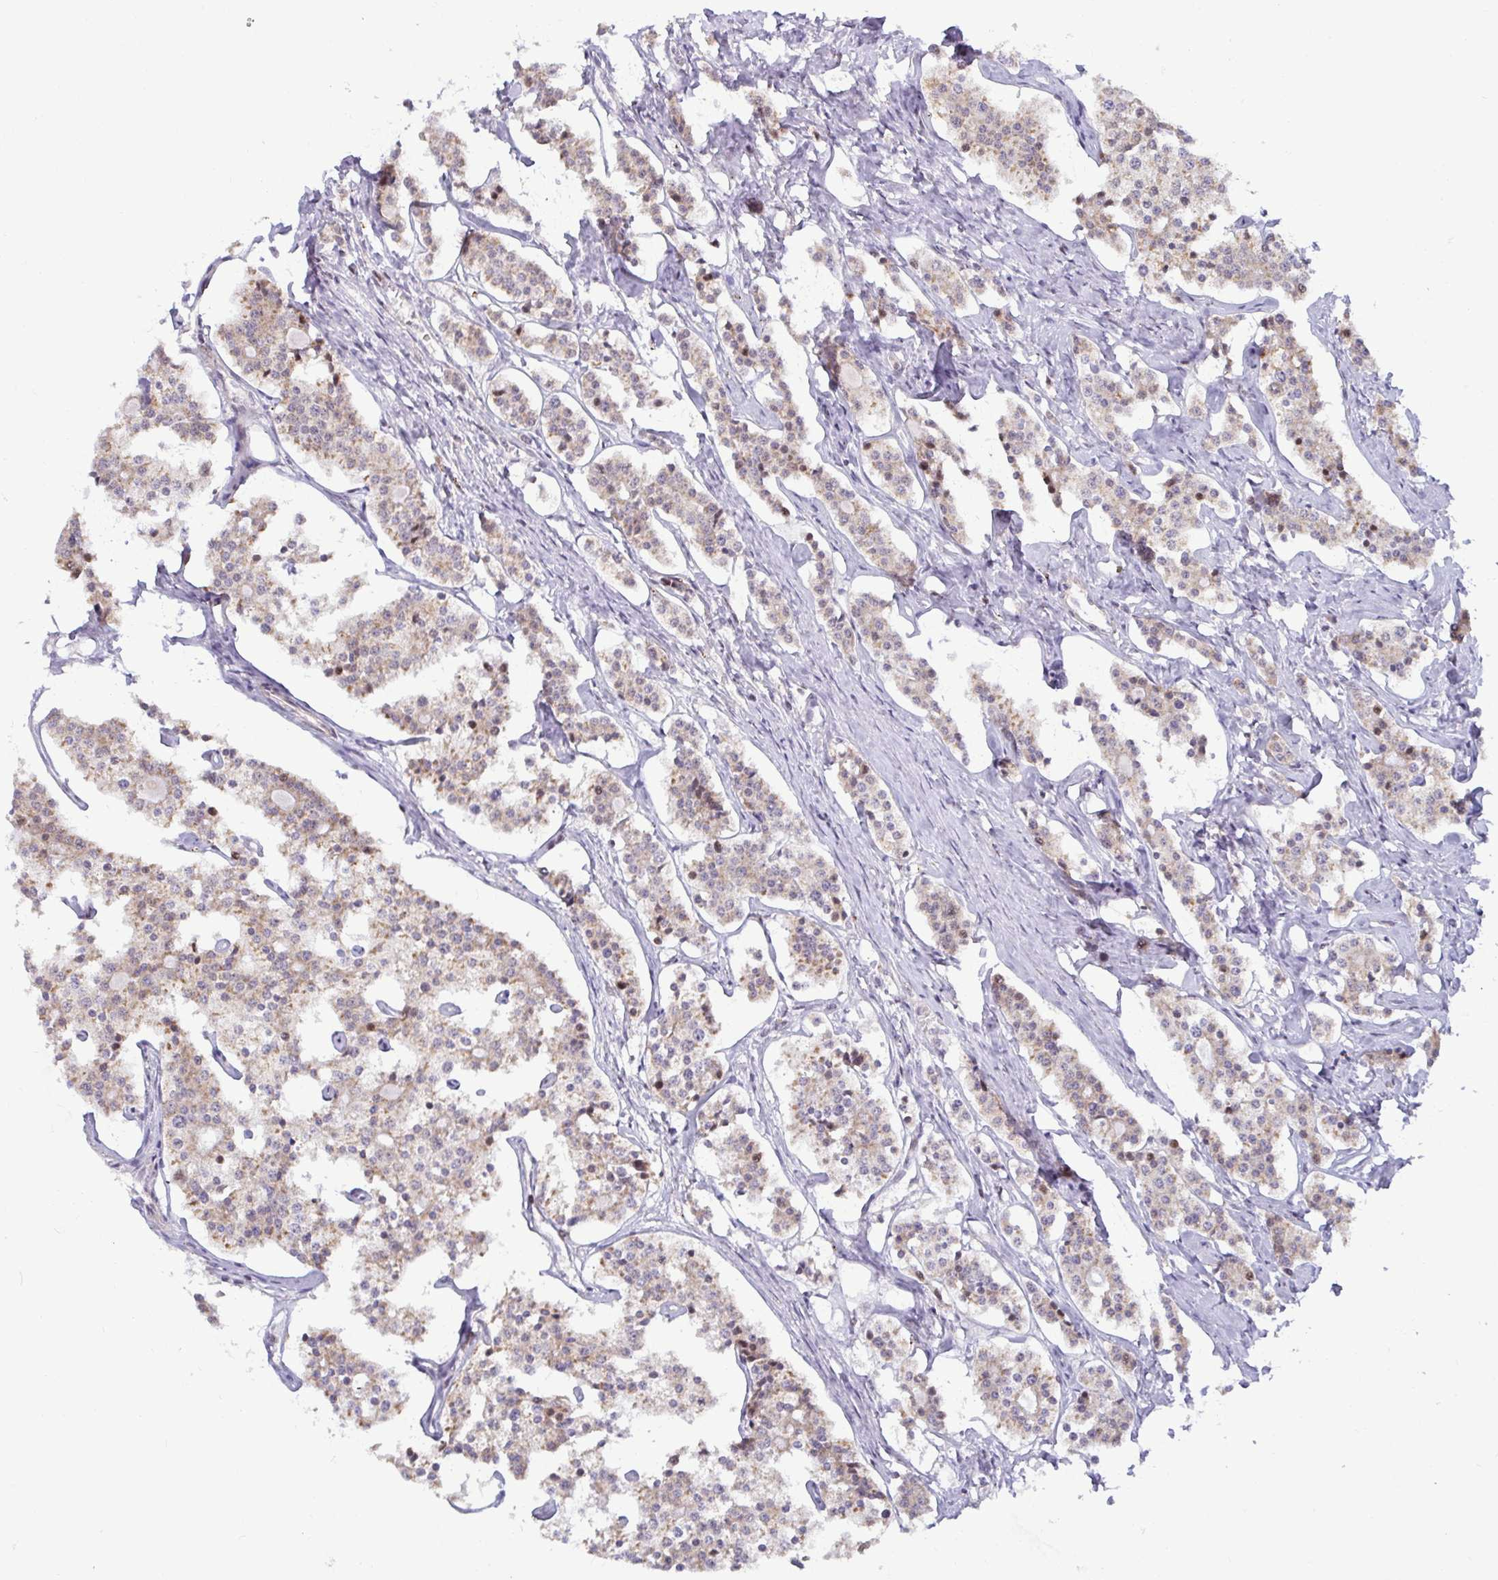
{"staining": {"intensity": "weak", "quantity": "25%-75%", "location": "cytoplasmic/membranous,nuclear"}, "tissue": "carcinoid", "cell_type": "Tumor cells", "image_type": "cancer", "snomed": [{"axis": "morphology", "description": "Carcinoid, malignant, NOS"}, {"axis": "topography", "description": "Small intestine"}], "caption": "A low amount of weak cytoplasmic/membranous and nuclear positivity is appreciated in approximately 25%-75% of tumor cells in carcinoid tissue.", "gene": "DZIP1", "patient": {"sex": "male", "age": 63}}